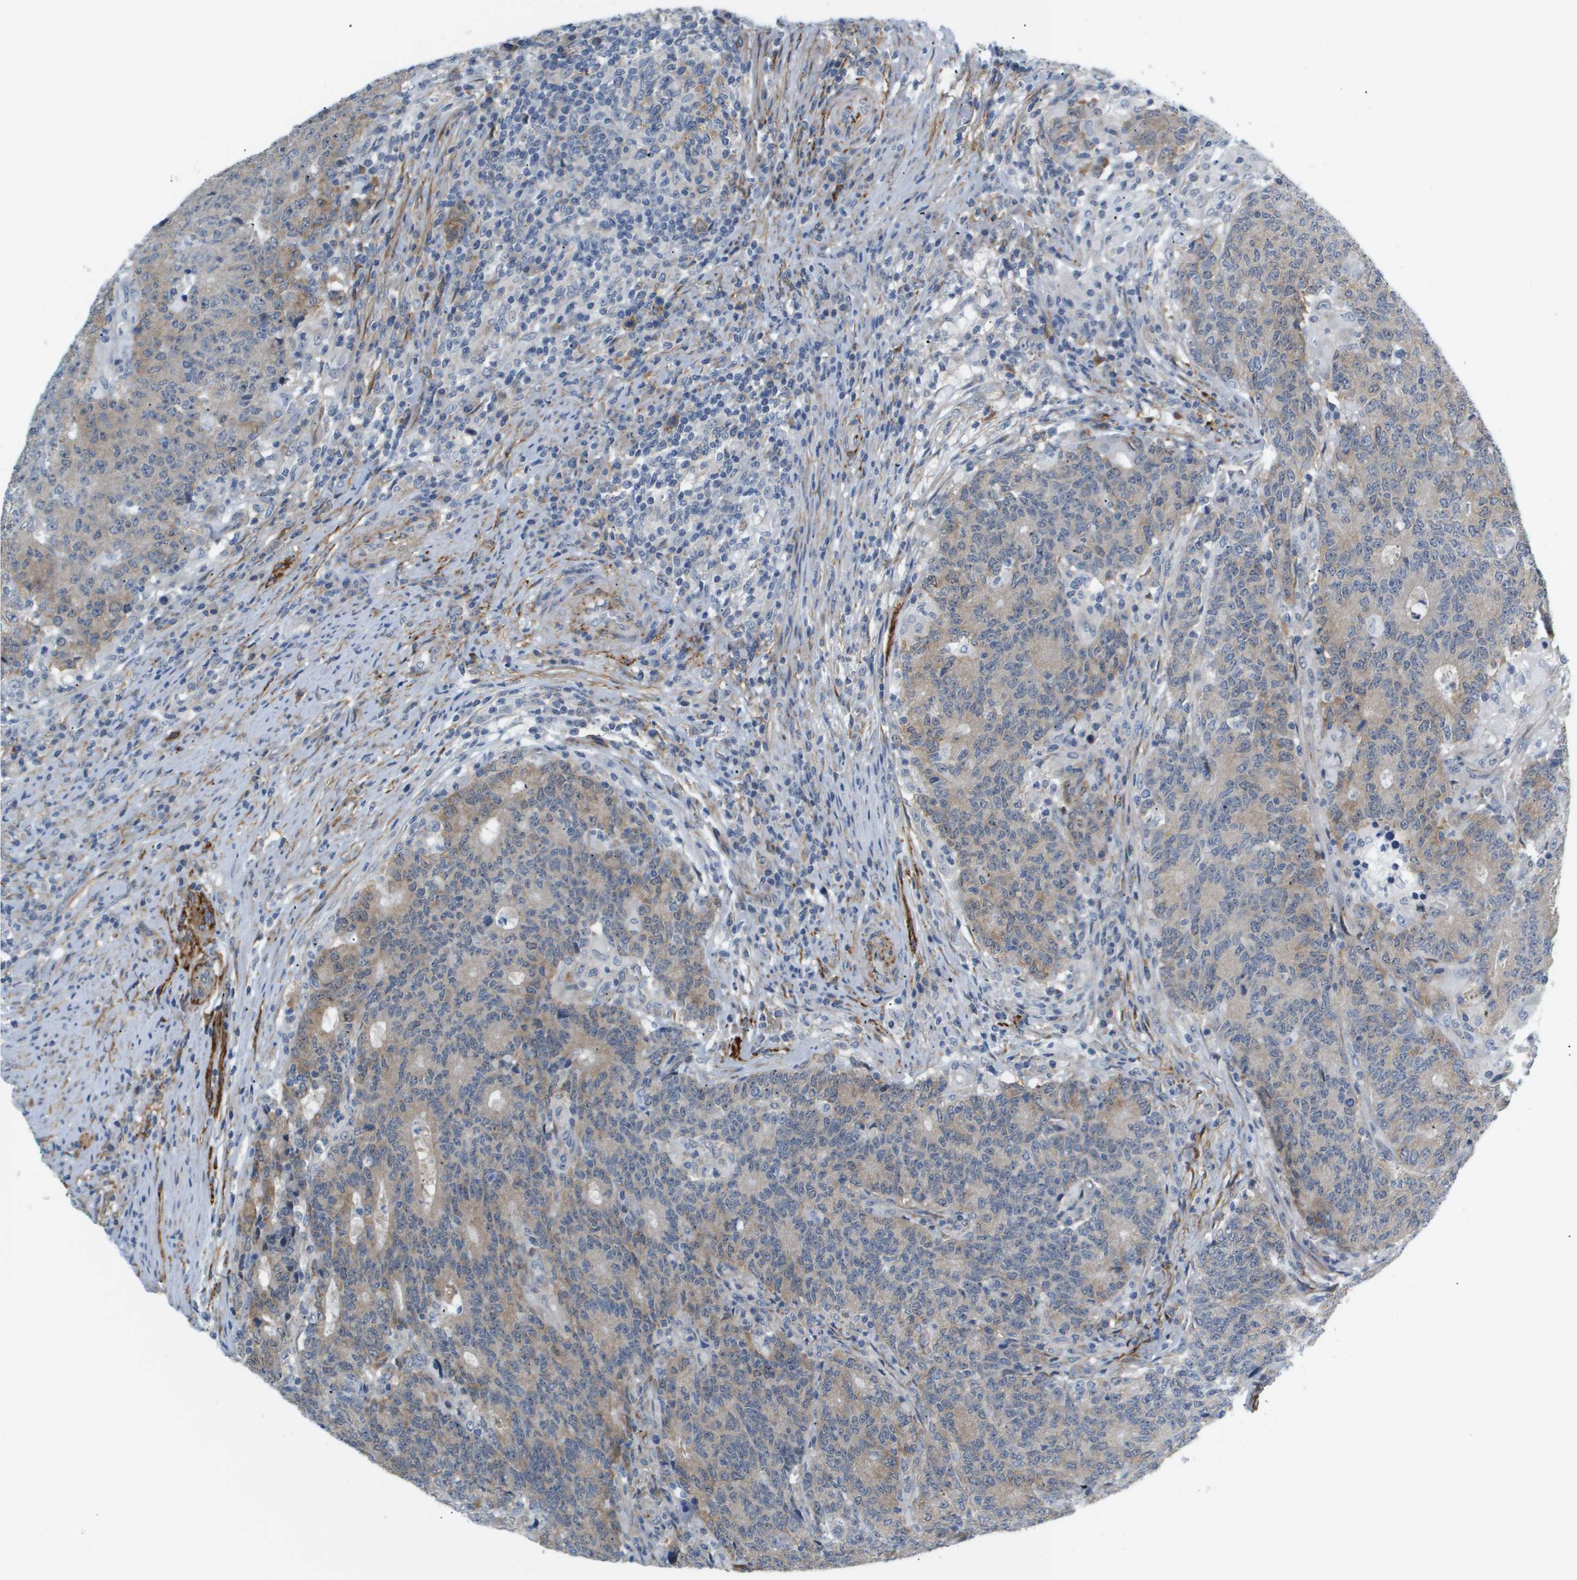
{"staining": {"intensity": "weak", "quantity": "25%-75%", "location": "cytoplasmic/membranous"}, "tissue": "colorectal cancer", "cell_type": "Tumor cells", "image_type": "cancer", "snomed": [{"axis": "morphology", "description": "Normal tissue, NOS"}, {"axis": "morphology", "description": "Adenocarcinoma, NOS"}, {"axis": "topography", "description": "Colon"}], "caption": "Colorectal cancer tissue exhibits weak cytoplasmic/membranous staining in approximately 25%-75% of tumor cells, visualized by immunohistochemistry. The protein is stained brown, and the nuclei are stained in blue (DAB IHC with brightfield microscopy, high magnification).", "gene": "OTUD5", "patient": {"sex": "female", "age": 75}}